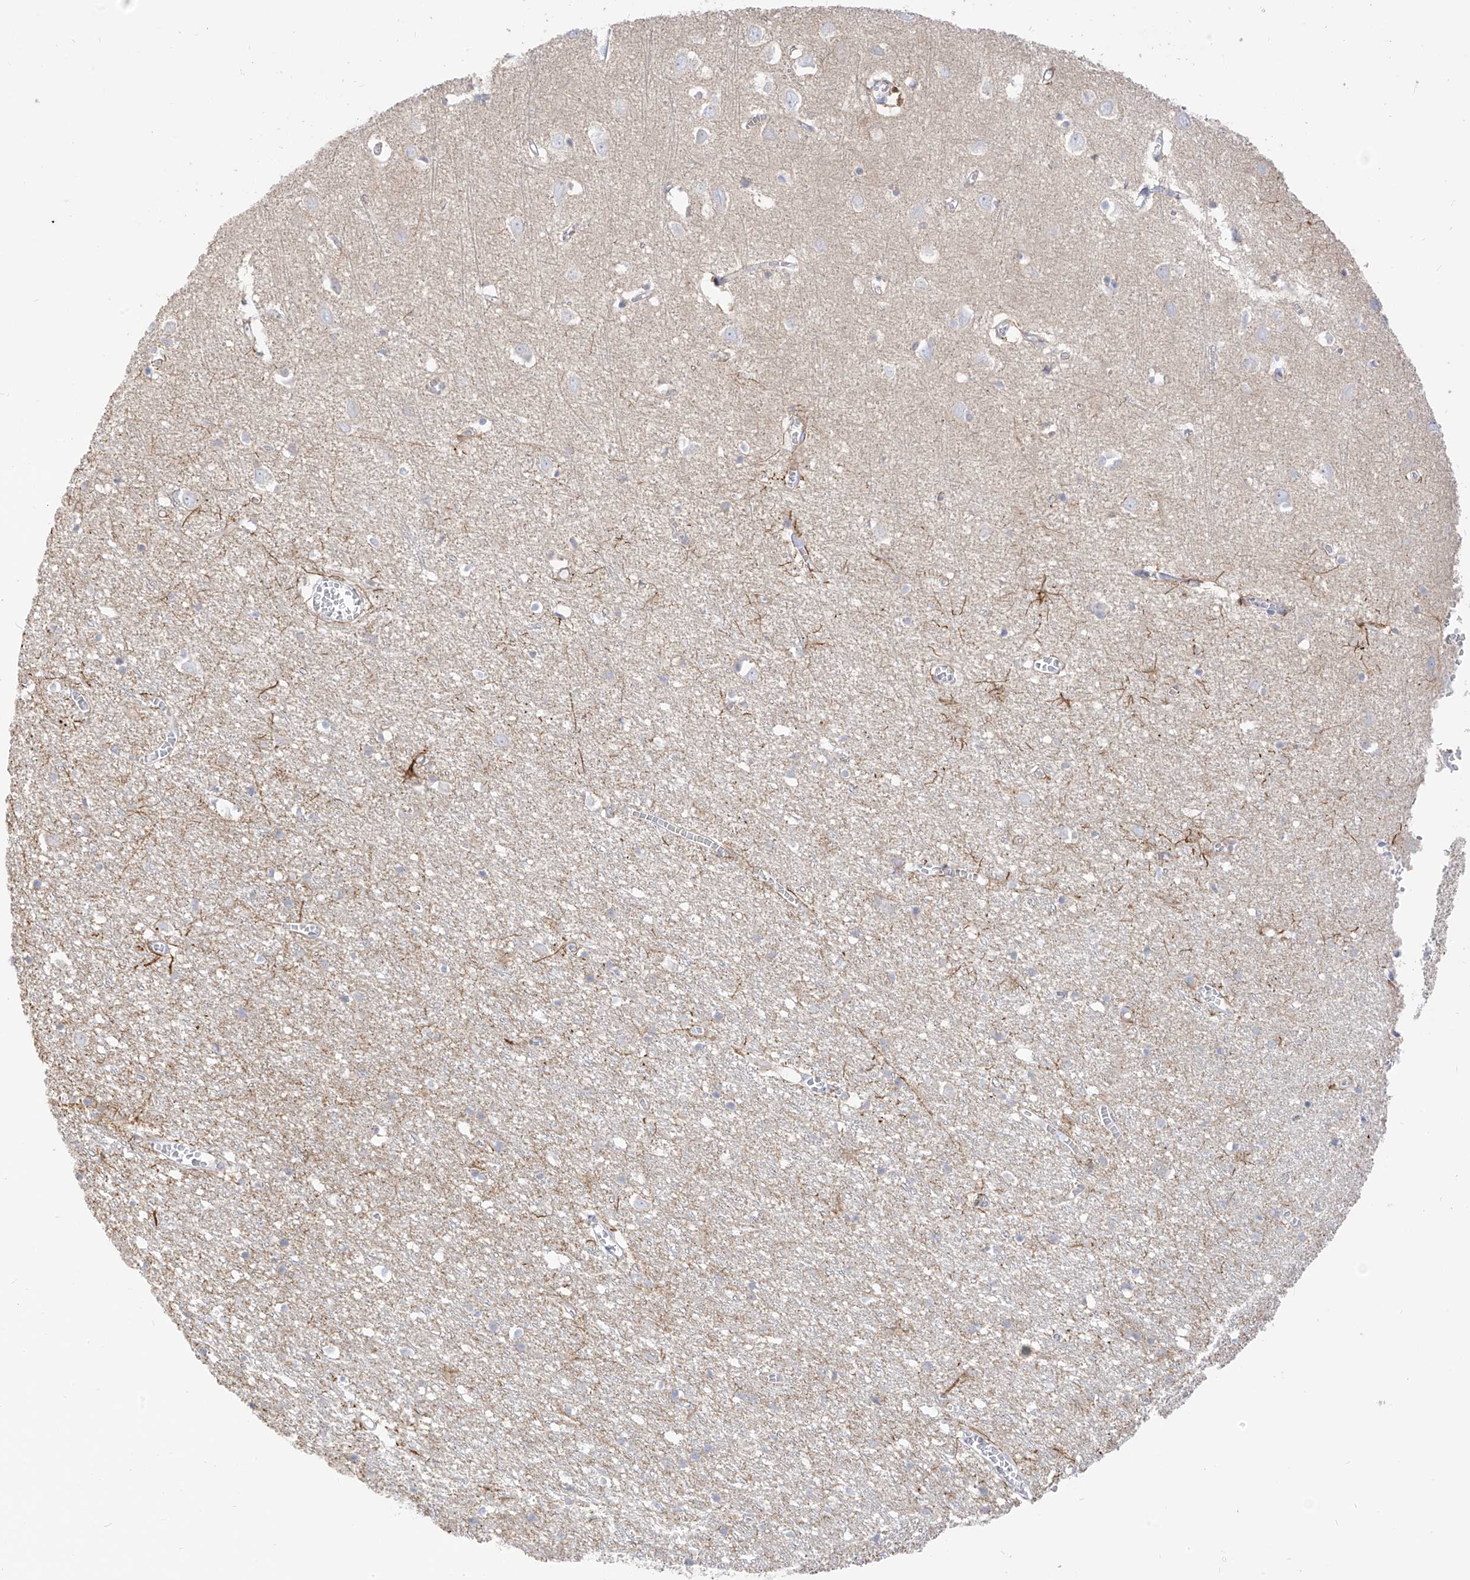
{"staining": {"intensity": "negative", "quantity": "none", "location": "none"}, "tissue": "cerebral cortex", "cell_type": "Endothelial cells", "image_type": "normal", "snomed": [{"axis": "morphology", "description": "Normal tissue, NOS"}, {"axis": "topography", "description": "Cerebral cortex"}], "caption": "The IHC micrograph has no significant positivity in endothelial cells of cerebral cortex. (DAB immunohistochemistry (IHC), high magnification).", "gene": "ARHGEF40", "patient": {"sex": "female", "age": 64}}